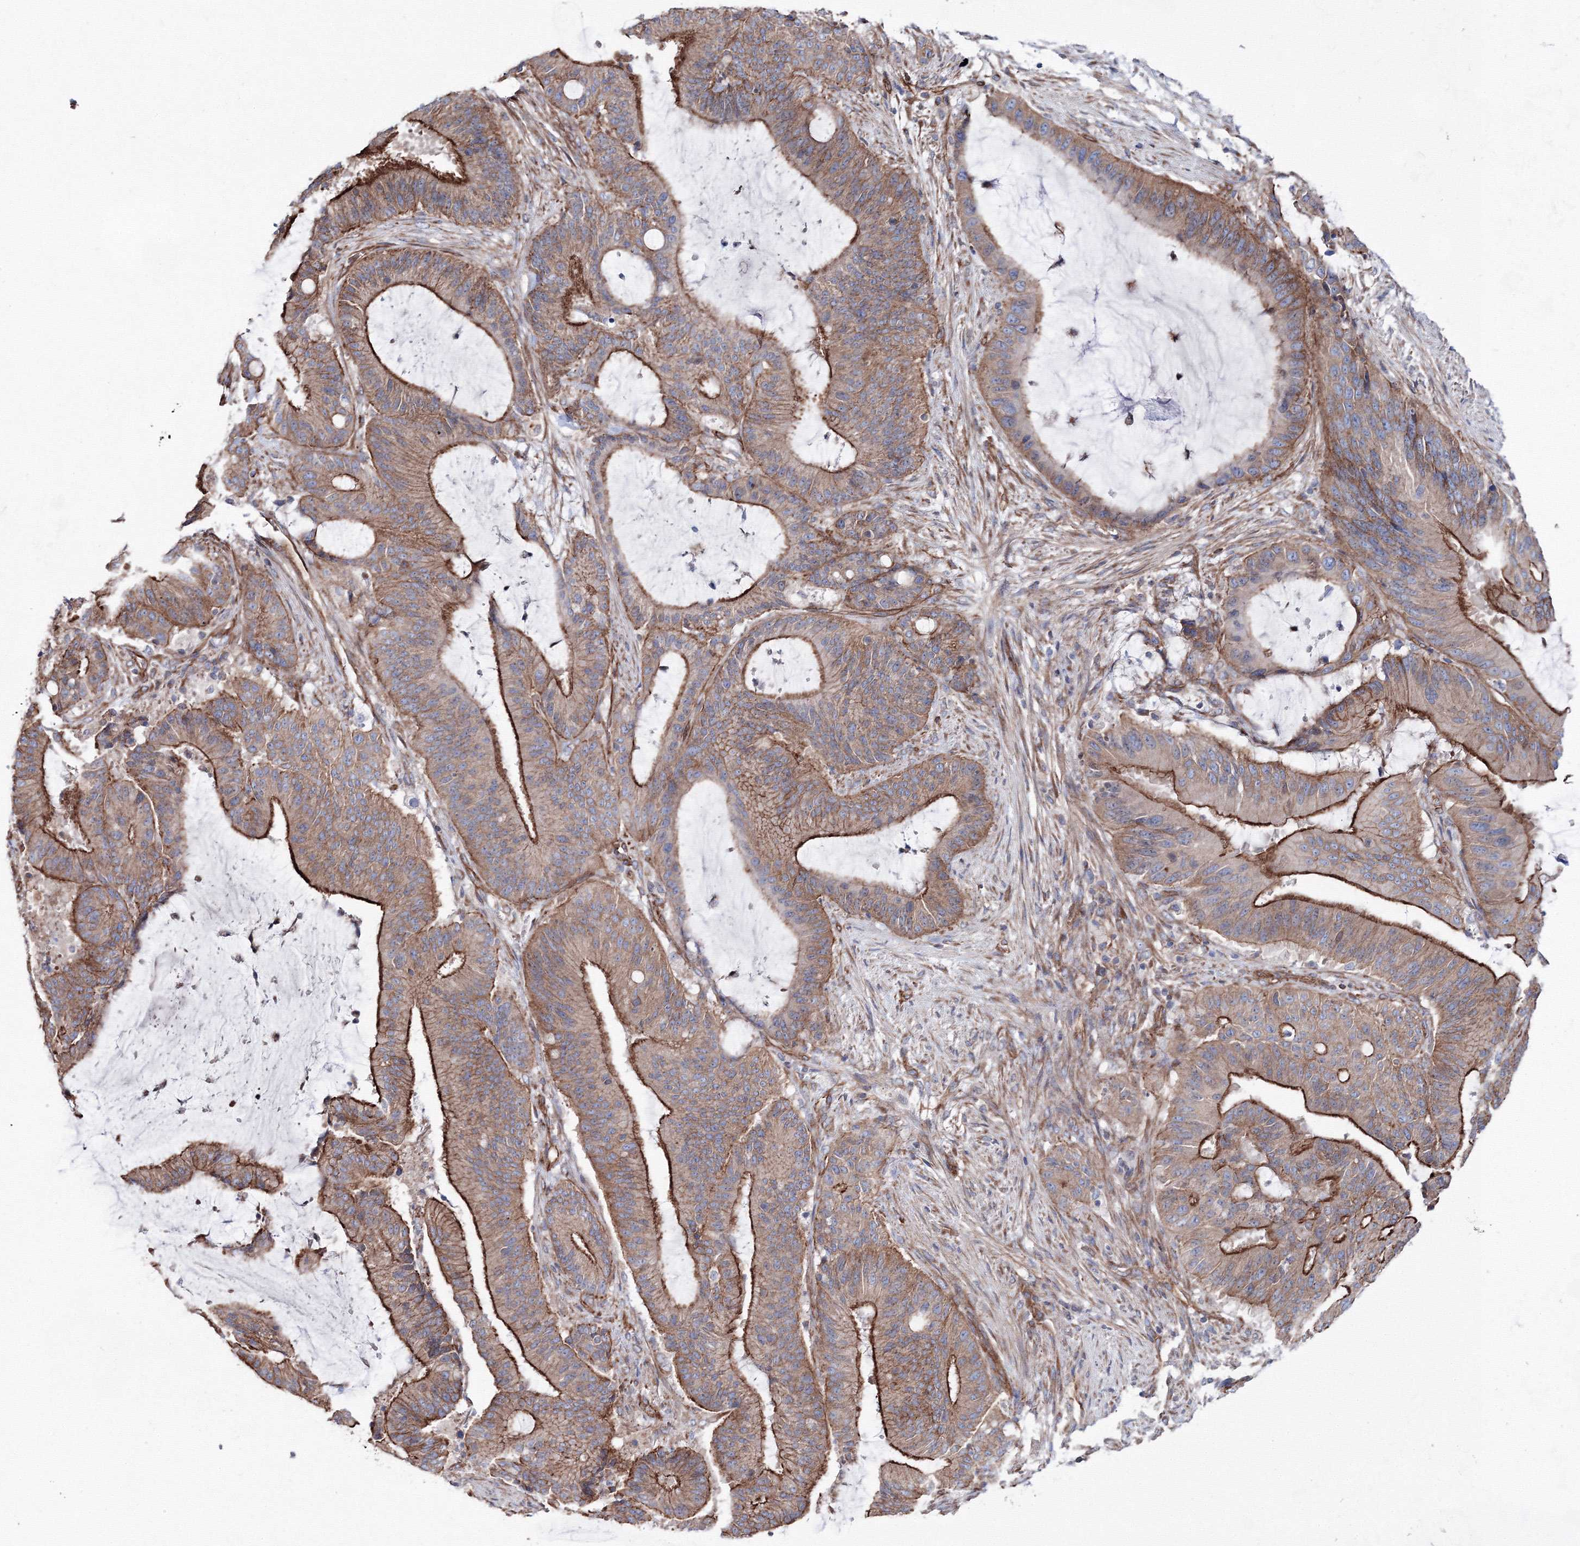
{"staining": {"intensity": "strong", "quantity": "25%-75%", "location": "cytoplasmic/membranous"}, "tissue": "liver cancer", "cell_type": "Tumor cells", "image_type": "cancer", "snomed": [{"axis": "morphology", "description": "Normal tissue, NOS"}, {"axis": "morphology", "description": "Cholangiocarcinoma"}, {"axis": "topography", "description": "Liver"}, {"axis": "topography", "description": "Peripheral nerve tissue"}], "caption": "Human liver cancer stained with a brown dye exhibits strong cytoplasmic/membranous positive expression in approximately 25%-75% of tumor cells.", "gene": "ANKRD37", "patient": {"sex": "female", "age": 73}}